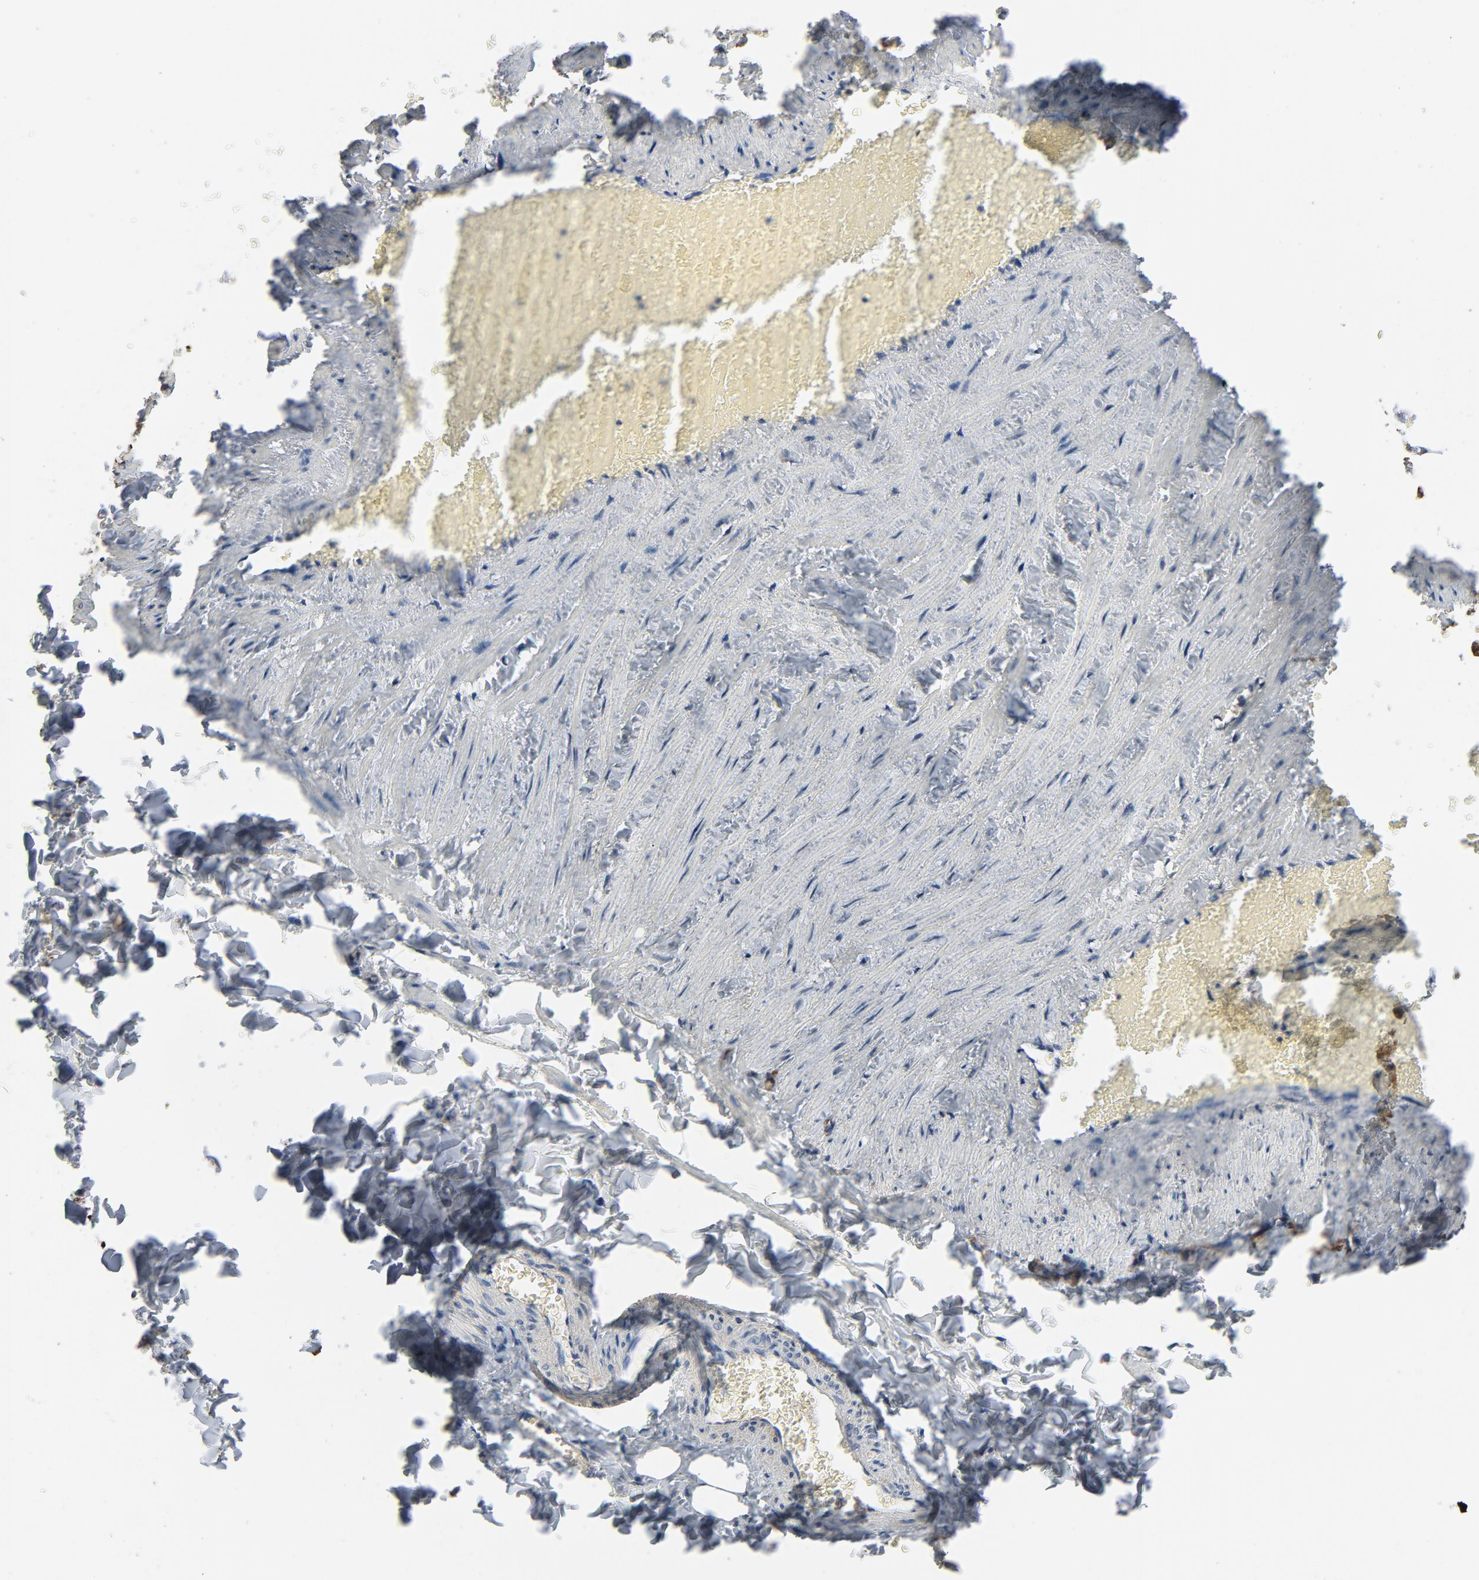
{"staining": {"intensity": "moderate", "quantity": ">75%", "location": "nuclear"}, "tissue": "adipose tissue", "cell_type": "Adipocytes", "image_type": "normal", "snomed": [{"axis": "morphology", "description": "Normal tissue, NOS"}, {"axis": "topography", "description": "Vascular tissue"}], "caption": "Immunohistochemistry (IHC) photomicrograph of normal adipose tissue stained for a protein (brown), which exhibits medium levels of moderate nuclear positivity in about >75% of adipocytes.", "gene": "SOX6", "patient": {"sex": "male", "age": 41}}